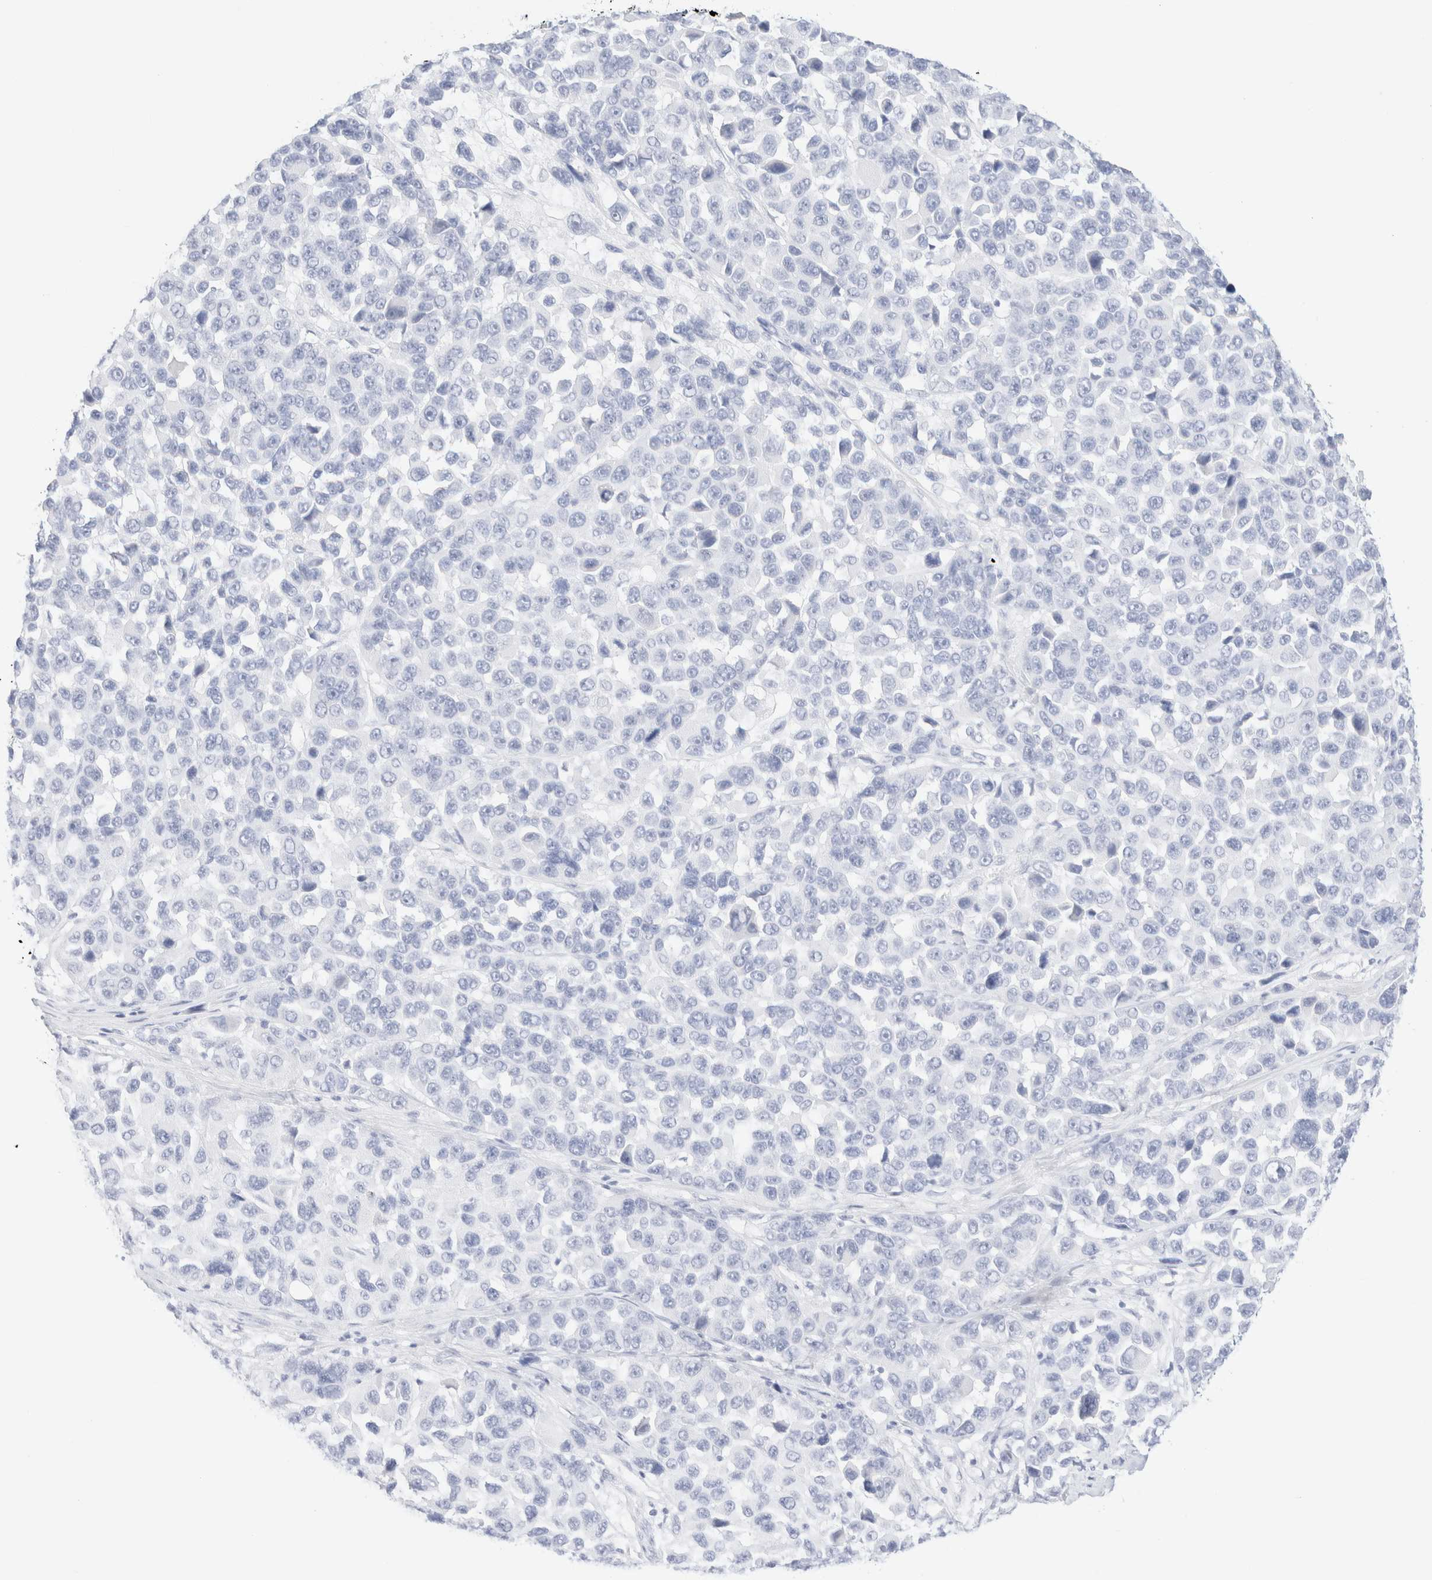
{"staining": {"intensity": "negative", "quantity": "none", "location": "none"}, "tissue": "melanoma", "cell_type": "Tumor cells", "image_type": "cancer", "snomed": [{"axis": "morphology", "description": "Malignant melanoma, NOS"}, {"axis": "topography", "description": "Skin"}], "caption": "A photomicrograph of melanoma stained for a protein reveals no brown staining in tumor cells. (Brightfield microscopy of DAB (3,3'-diaminobenzidine) immunohistochemistry (IHC) at high magnification).", "gene": "KRT15", "patient": {"sex": "male", "age": 53}}